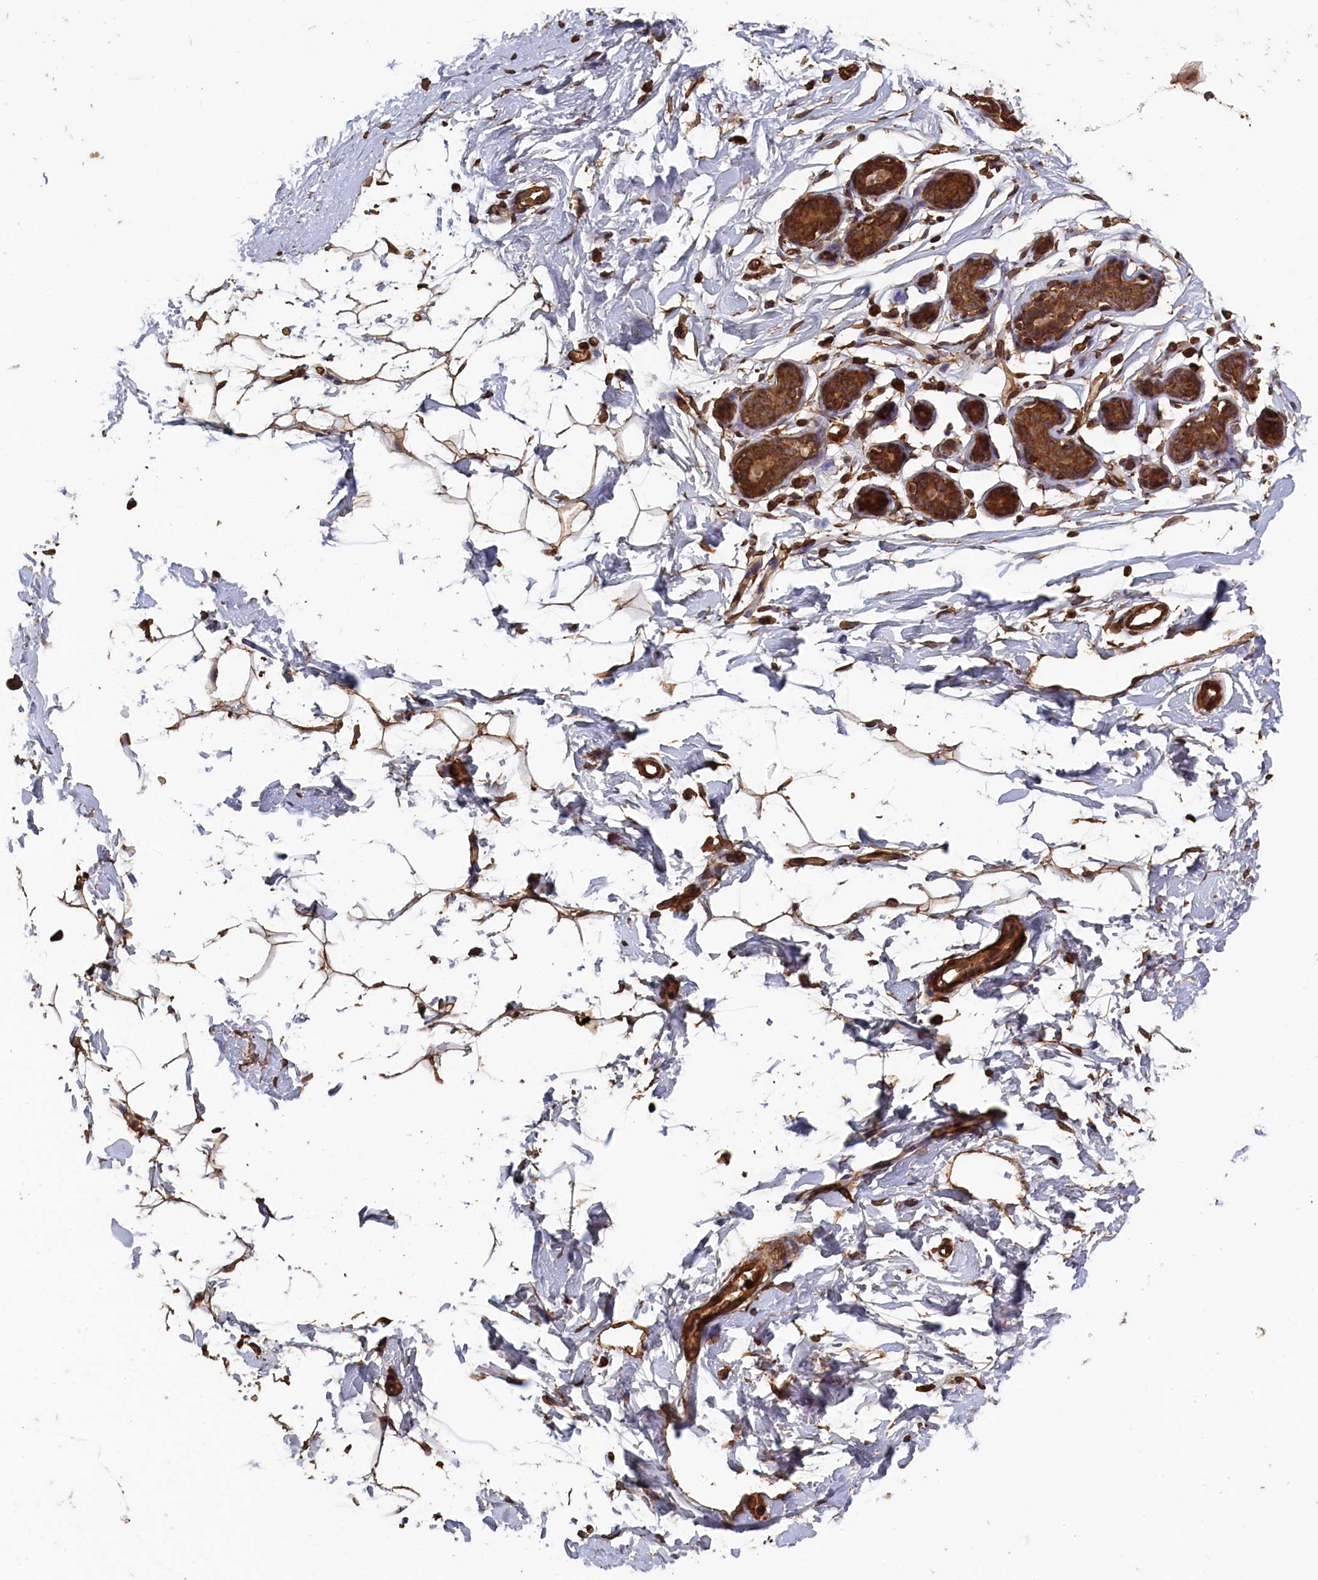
{"staining": {"intensity": "strong", "quantity": ">75%", "location": "cytoplasmic/membranous"}, "tissue": "adipose tissue", "cell_type": "Adipocytes", "image_type": "normal", "snomed": [{"axis": "morphology", "description": "Normal tissue, NOS"}, {"axis": "topography", "description": "Breast"}], "caption": "DAB (3,3'-diaminobenzidine) immunohistochemical staining of unremarkable human adipose tissue shows strong cytoplasmic/membranous protein staining in about >75% of adipocytes.", "gene": "SNX33", "patient": {"sex": "female", "age": 23}}